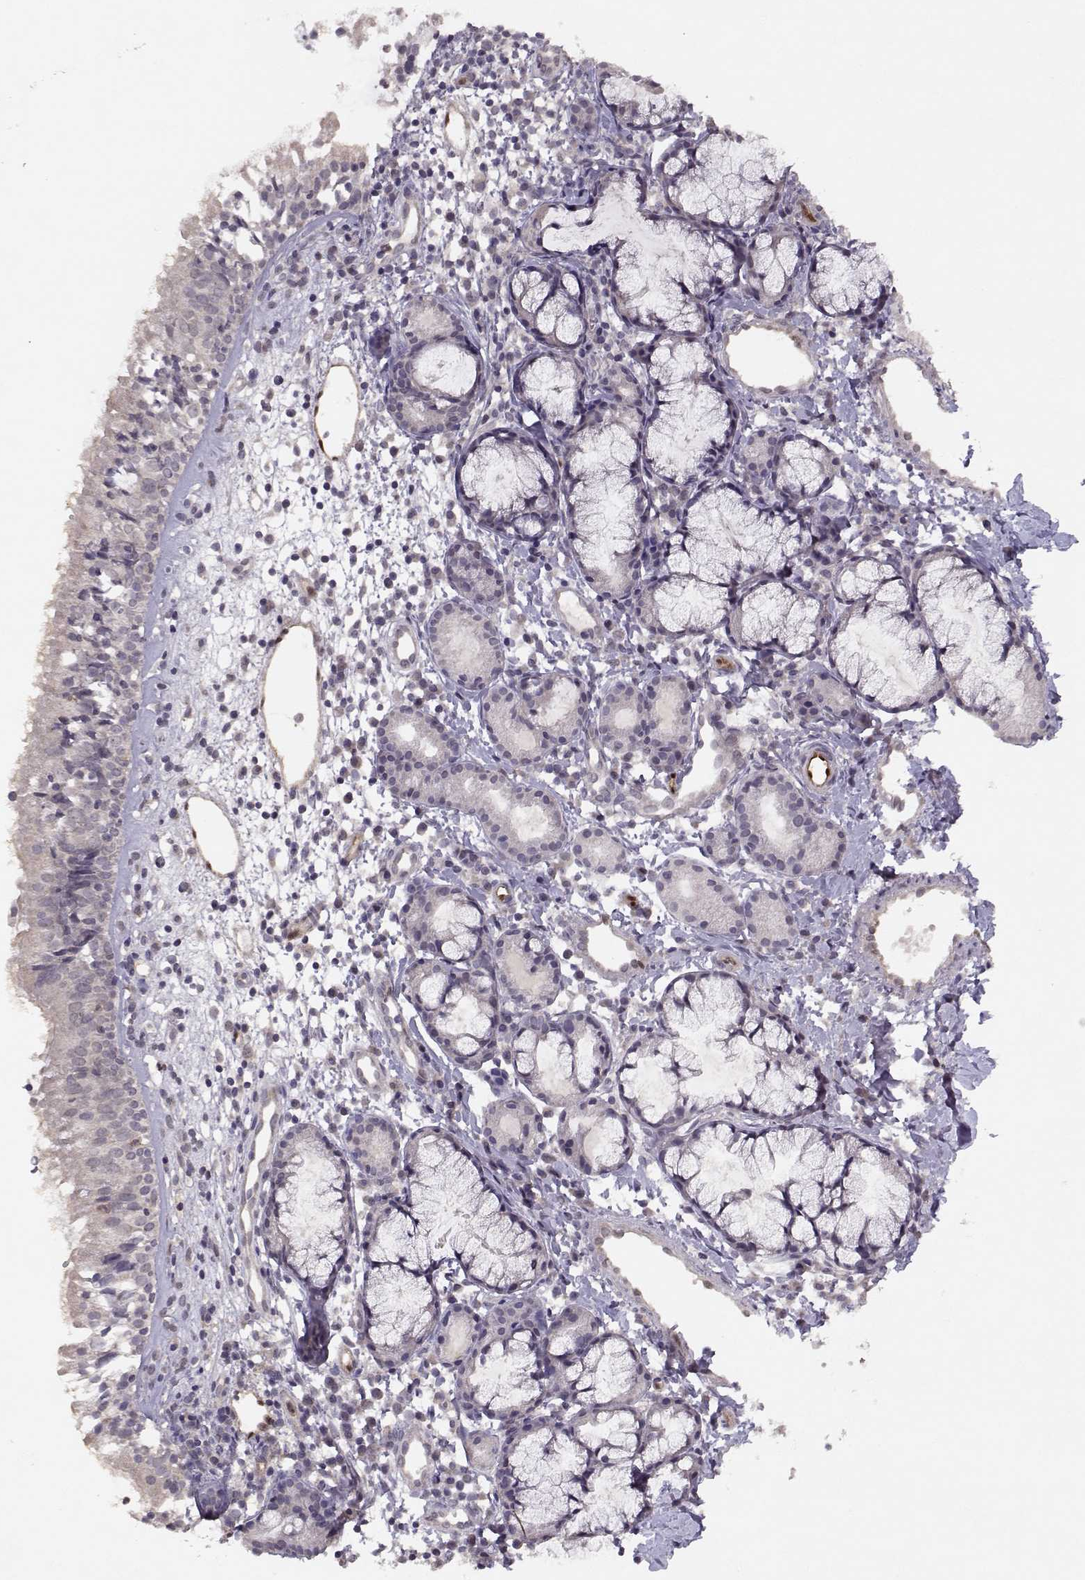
{"staining": {"intensity": "negative", "quantity": "none", "location": "none"}, "tissue": "nasopharynx", "cell_type": "Respiratory epithelial cells", "image_type": "normal", "snomed": [{"axis": "morphology", "description": "Normal tissue, NOS"}, {"axis": "topography", "description": "Nasopharynx"}], "caption": "Respiratory epithelial cells are negative for brown protein staining in benign nasopharynx. The staining was performed using DAB (3,3'-diaminobenzidine) to visualize the protein expression in brown, while the nuclei were stained in blue with hematoxylin (Magnification: 20x).", "gene": "BMX", "patient": {"sex": "male", "age": 9}}